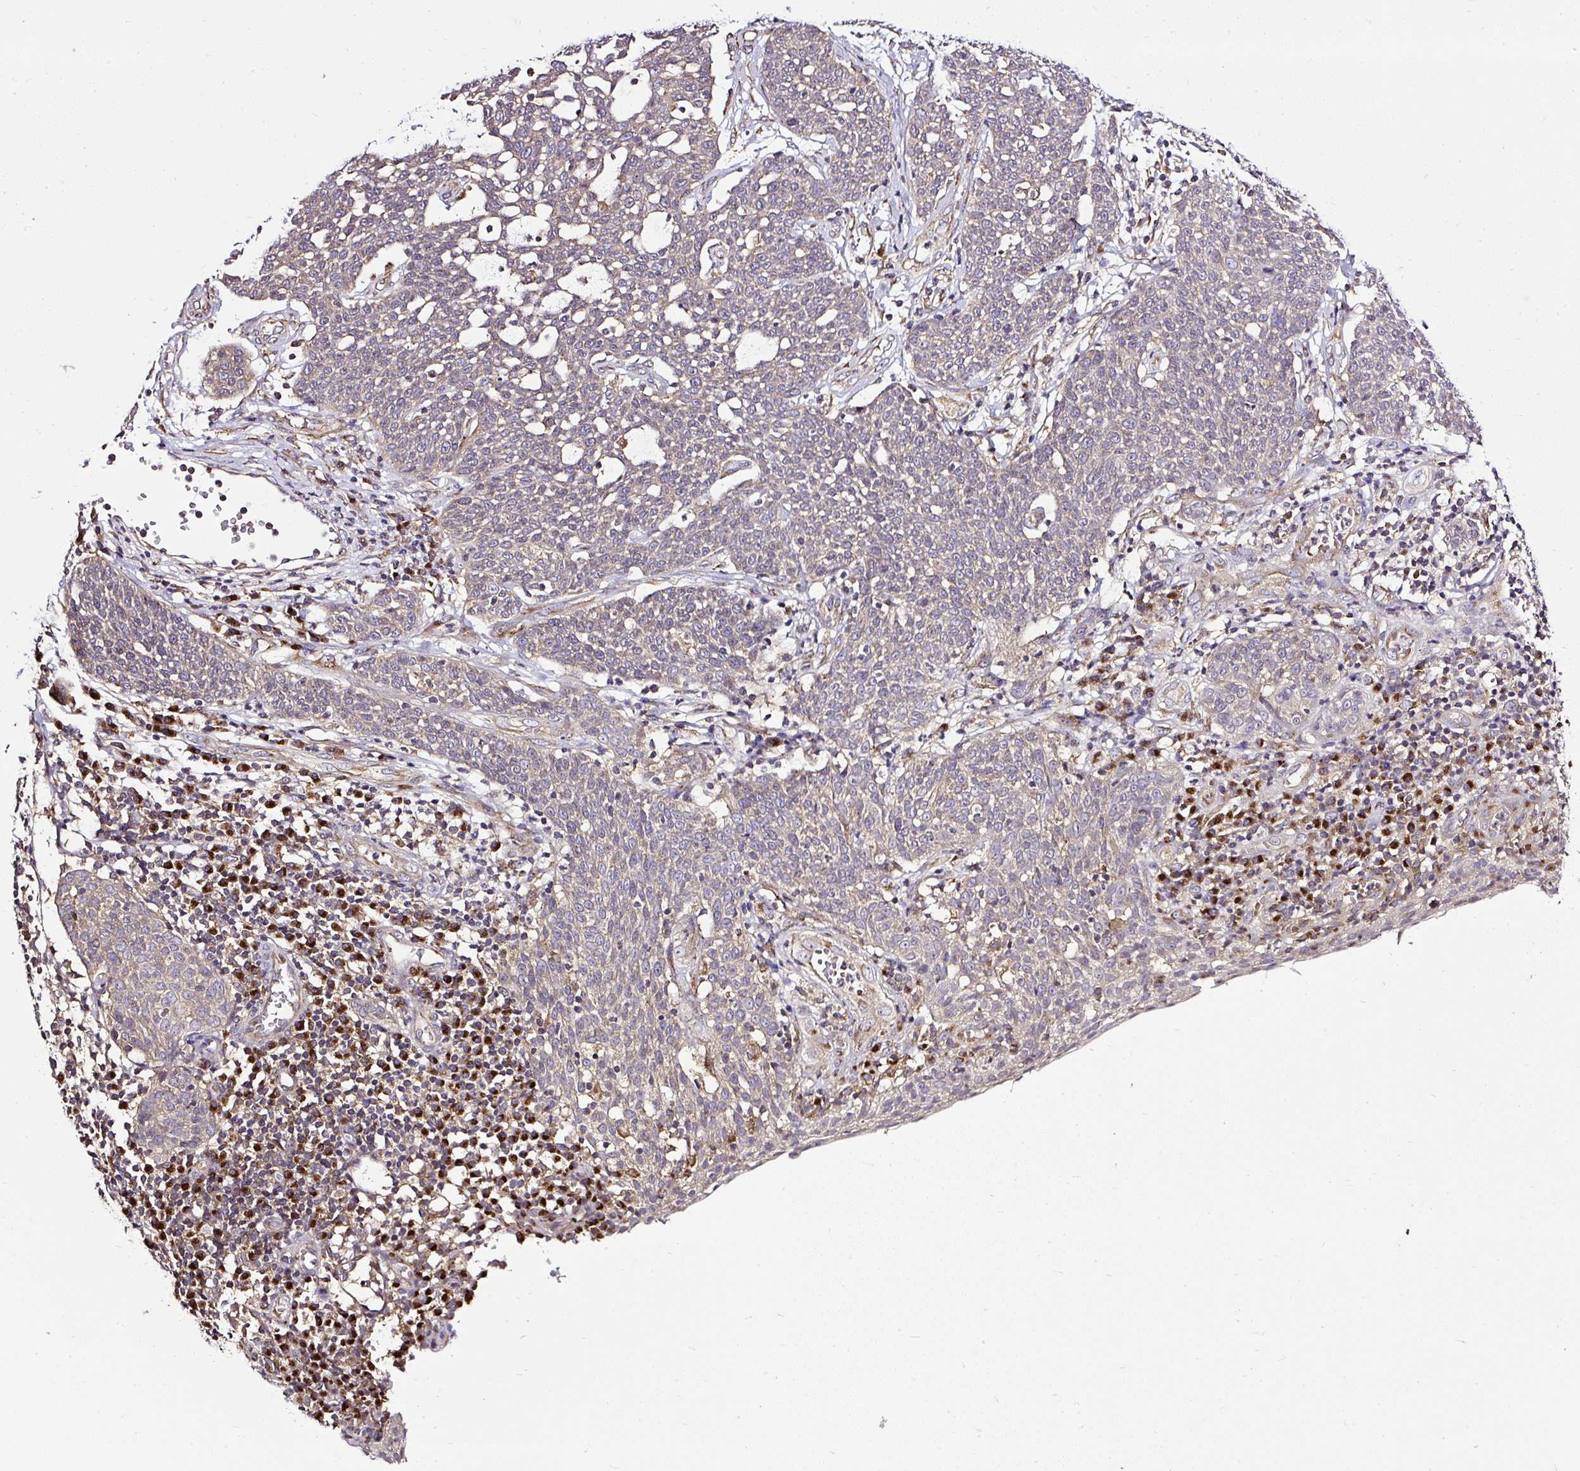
{"staining": {"intensity": "weak", "quantity": "<25%", "location": "cytoplasmic/membranous"}, "tissue": "cervical cancer", "cell_type": "Tumor cells", "image_type": "cancer", "snomed": [{"axis": "morphology", "description": "Squamous cell carcinoma, NOS"}, {"axis": "topography", "description": "Cervix"}], "caption": "Immunohistochemical staining of squamous cell carcinoma (cervical) shows no significant staining in tumor cells.", "gene": "SMC4", "patient": {"sex": "female", "age": 34}}